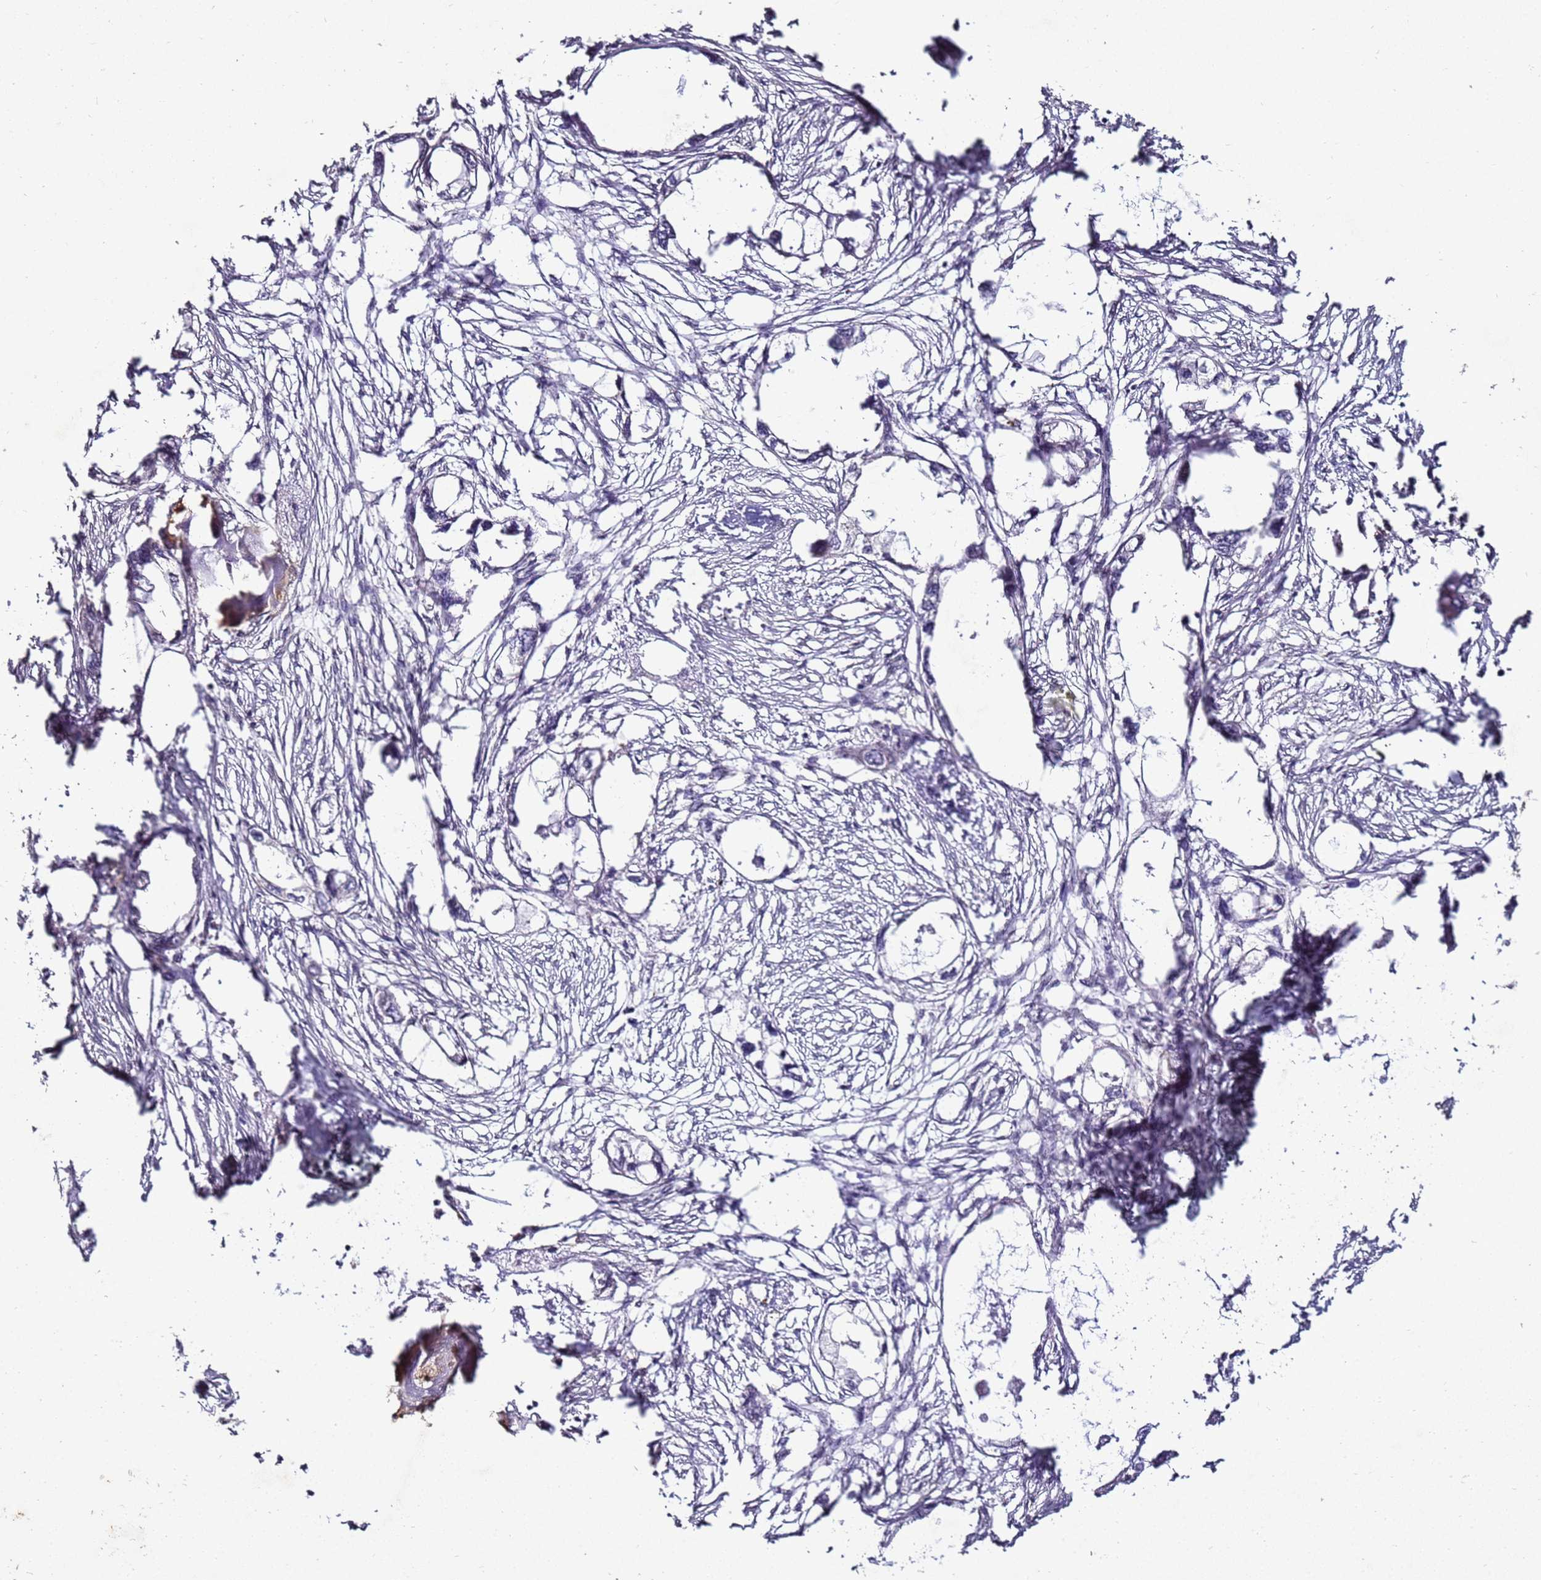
{"staining": {"intensity": "negative", "quantity": "none", "location": "none"}, "tissue": "endometrial cancer", "cell_type": "Tumor cells", "image_type": "cancer", "snomed": [{"axis": "morphology", "description": "Adenocarcinoma, NOS"}, {"axis": "morphology", "description": "Adenocarcinoma, metastatic, NOS"}, {"axis": "topography", "description": "Adipose tissue"}, {"axis": "topography", "description": "Endometrium"}], "caption": "This is an IHC micrograph of endometrial cancer. There is no staining in tumor cells.", "gene": "ANKRD17", "patient": {"sex": "female", "age": 67}}